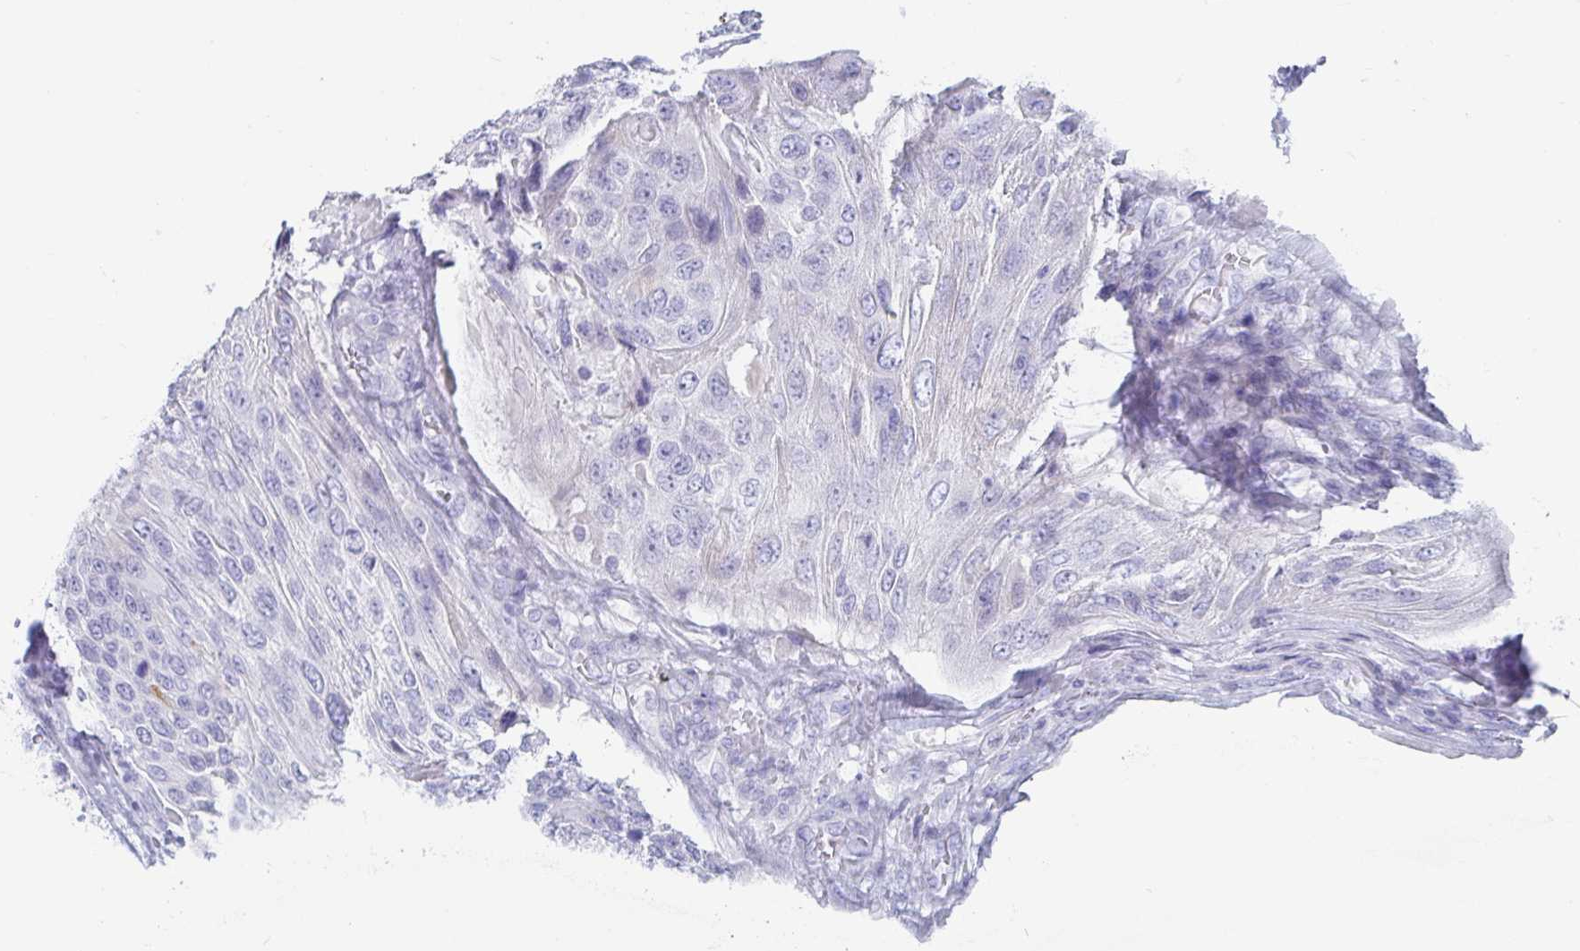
{"staining": {"intensity": "negative", "quantity": "none", "location": "none"}, "tissue": "urothelial cancer", "cell_type": "Tumor cells", "image_type": "cancer", "snomed": [{"axis": "morphology", "description": "Urothelial carcinoma, High grade"}, {"axis": "topography", "description": "Urinary bladder"}], "caption": "There is no significant staining in tumor cells of urothelial cancer.", "gene": "PLA2G1B", "patient": {"sex": "female", "age": 70}}